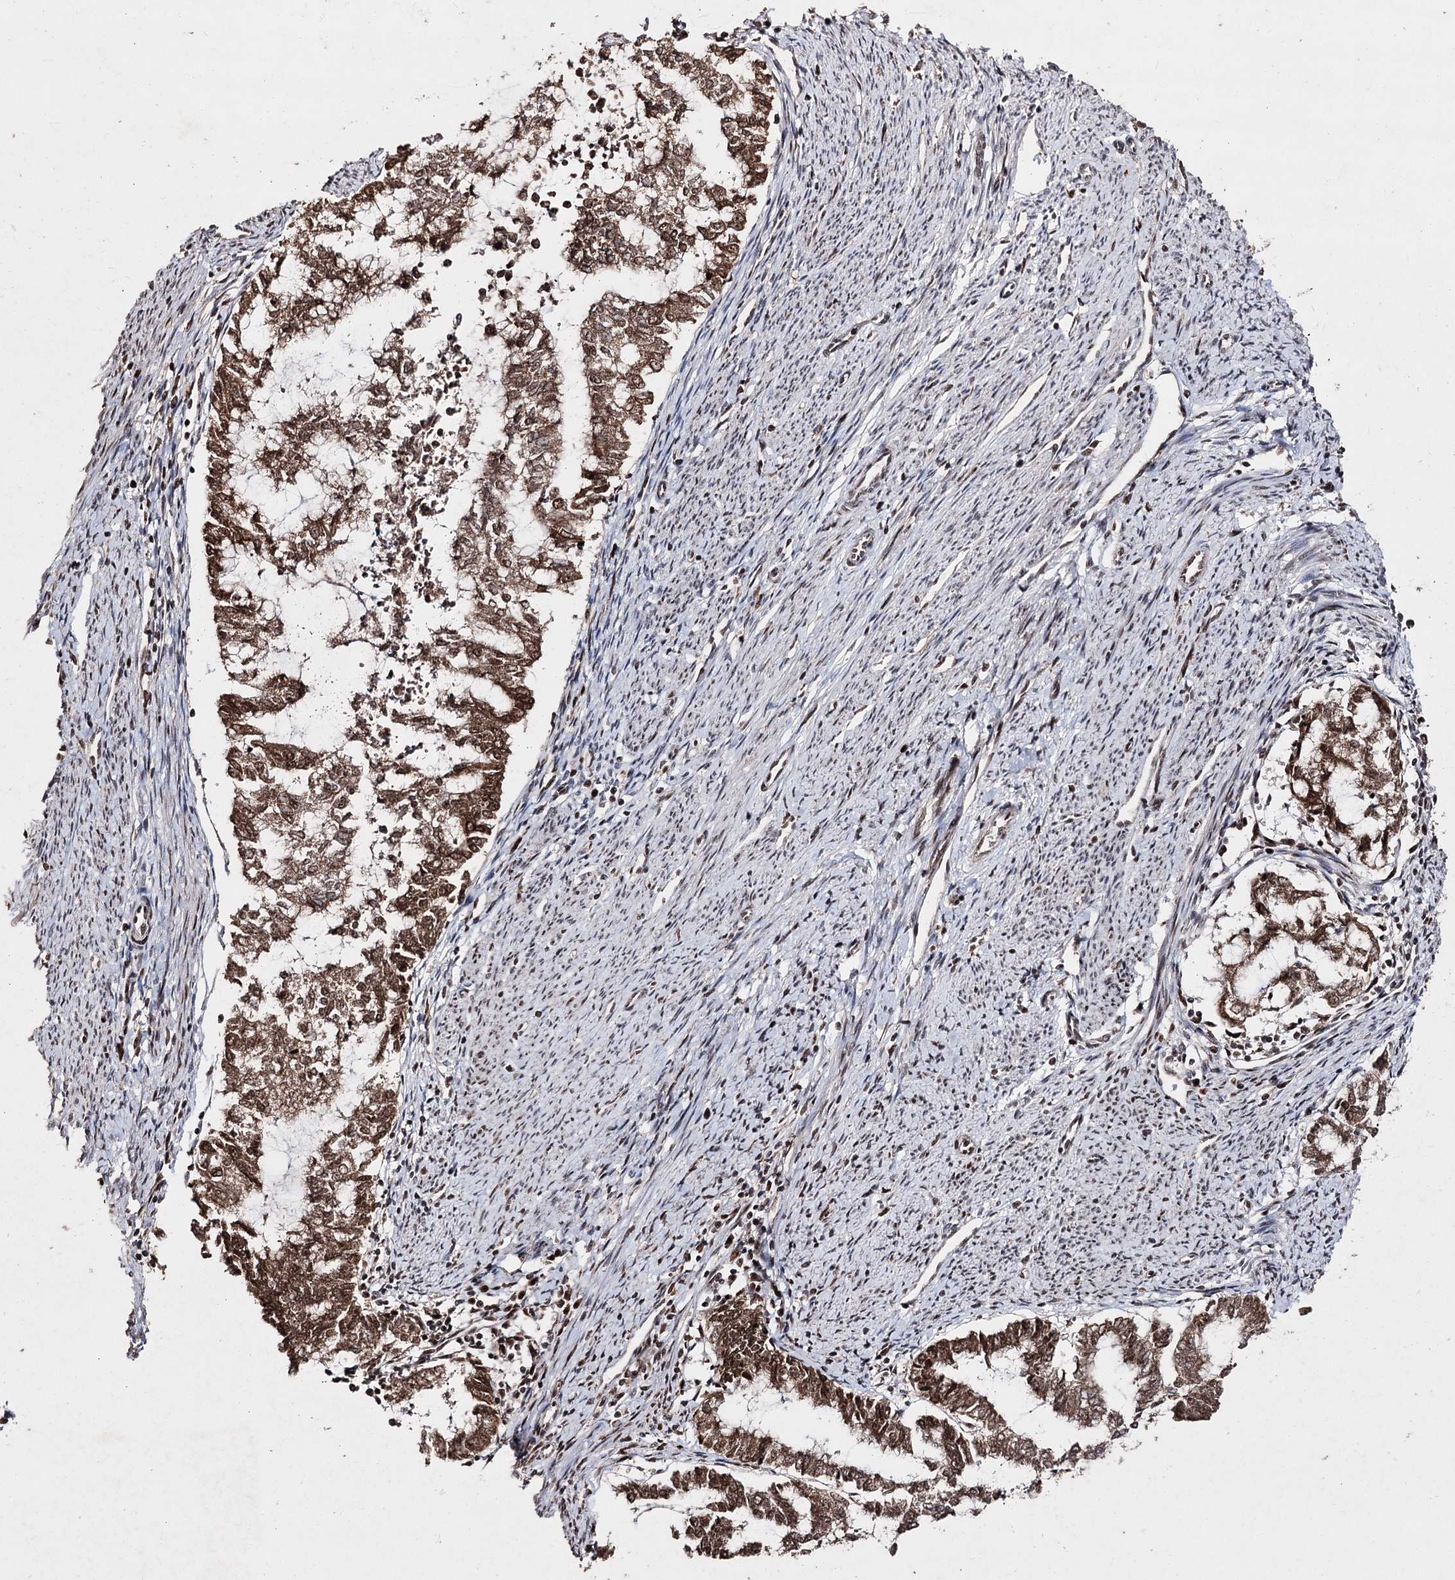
{"staining": {"intensity": "strong", "quantity": ">75%", "location": "nuclear"}, "tissue": "endometrial cancer", "cell_type": "Tumor cells", "image_type": "cancer", "snomed": [{"axis": "morphology", "description": "Adenocarcinoma, NOS"}, {"axis": "topography", "description": "Endometrium"}], "caption": "Tumor cells show high levels of strong nuclear positivity in approximately >75% of cells in human endometrial adenocarcinoma. Nuclei are stained in blue.", "gene": "U2SURP", "patient": {"sex": "female", "age": 79}}